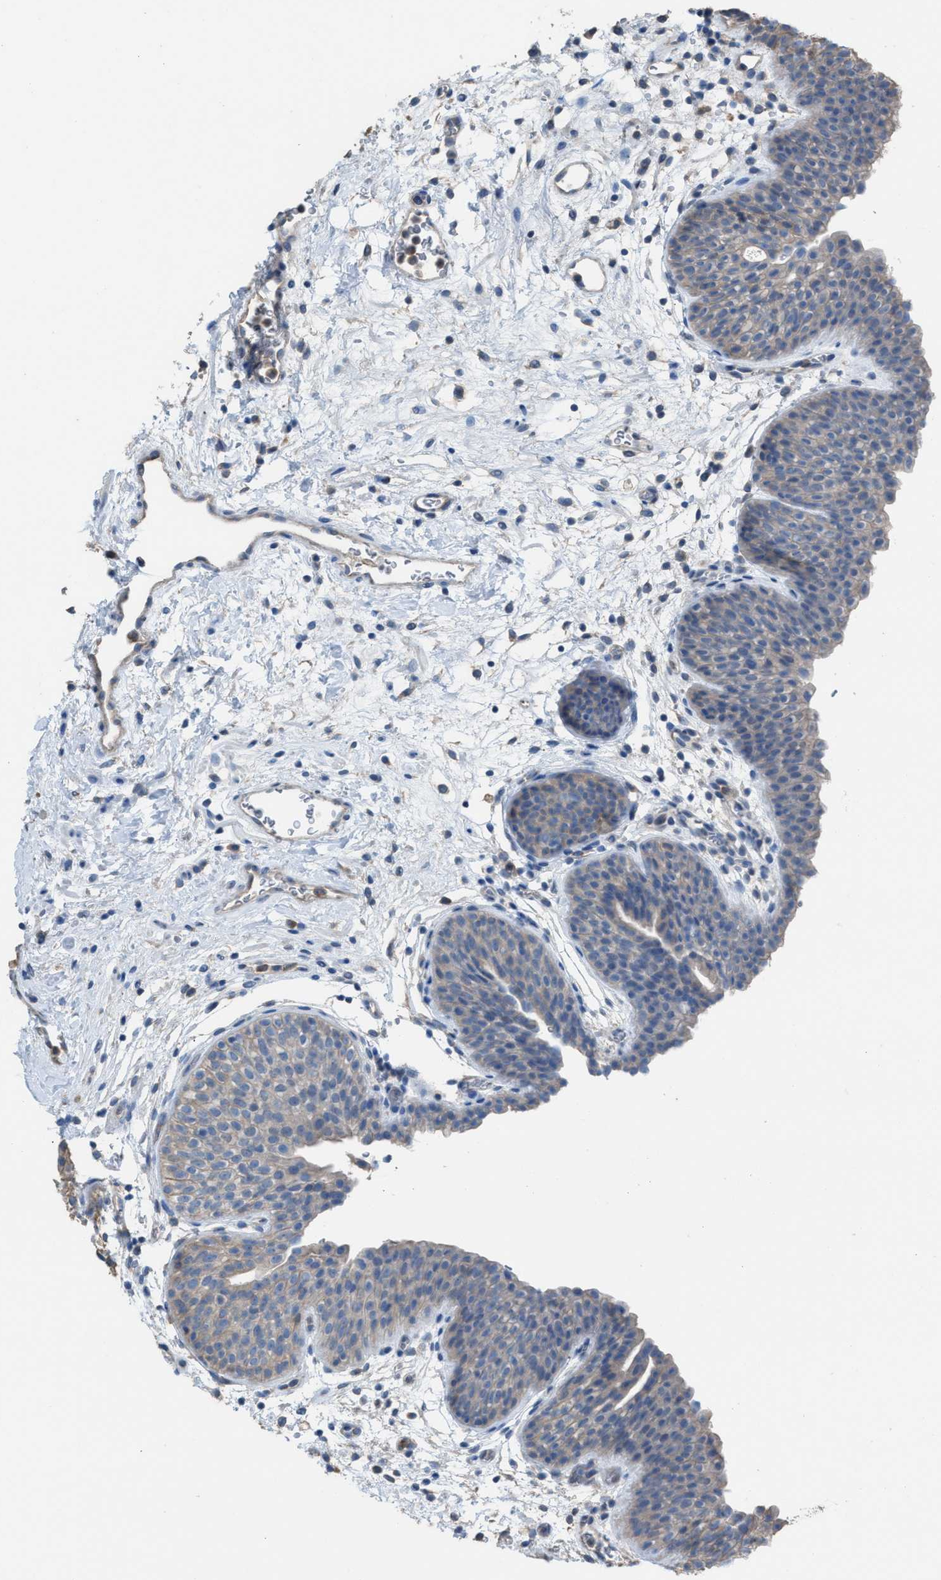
{"staining": {"intensity": "weak", "quantity": "25%-75%", "location": "cytoplasmic/membranous"}, "tissue": "urinary bladder", "cell_type": "Urothelial cells", "image_type": "normal", "snomed": [{"axis": "morphology", "description": "Normal tissue, NOS"}, {"axis": "topography", "description": "Urinary bladder"}], "caption": "A histopathology image of urinary bladder stained for a protein displays weak cytoplasmic/membranous brown staining in urothelial cells.", "gene": "NQO2", "patient": {"sex": "male", "age": 37}}